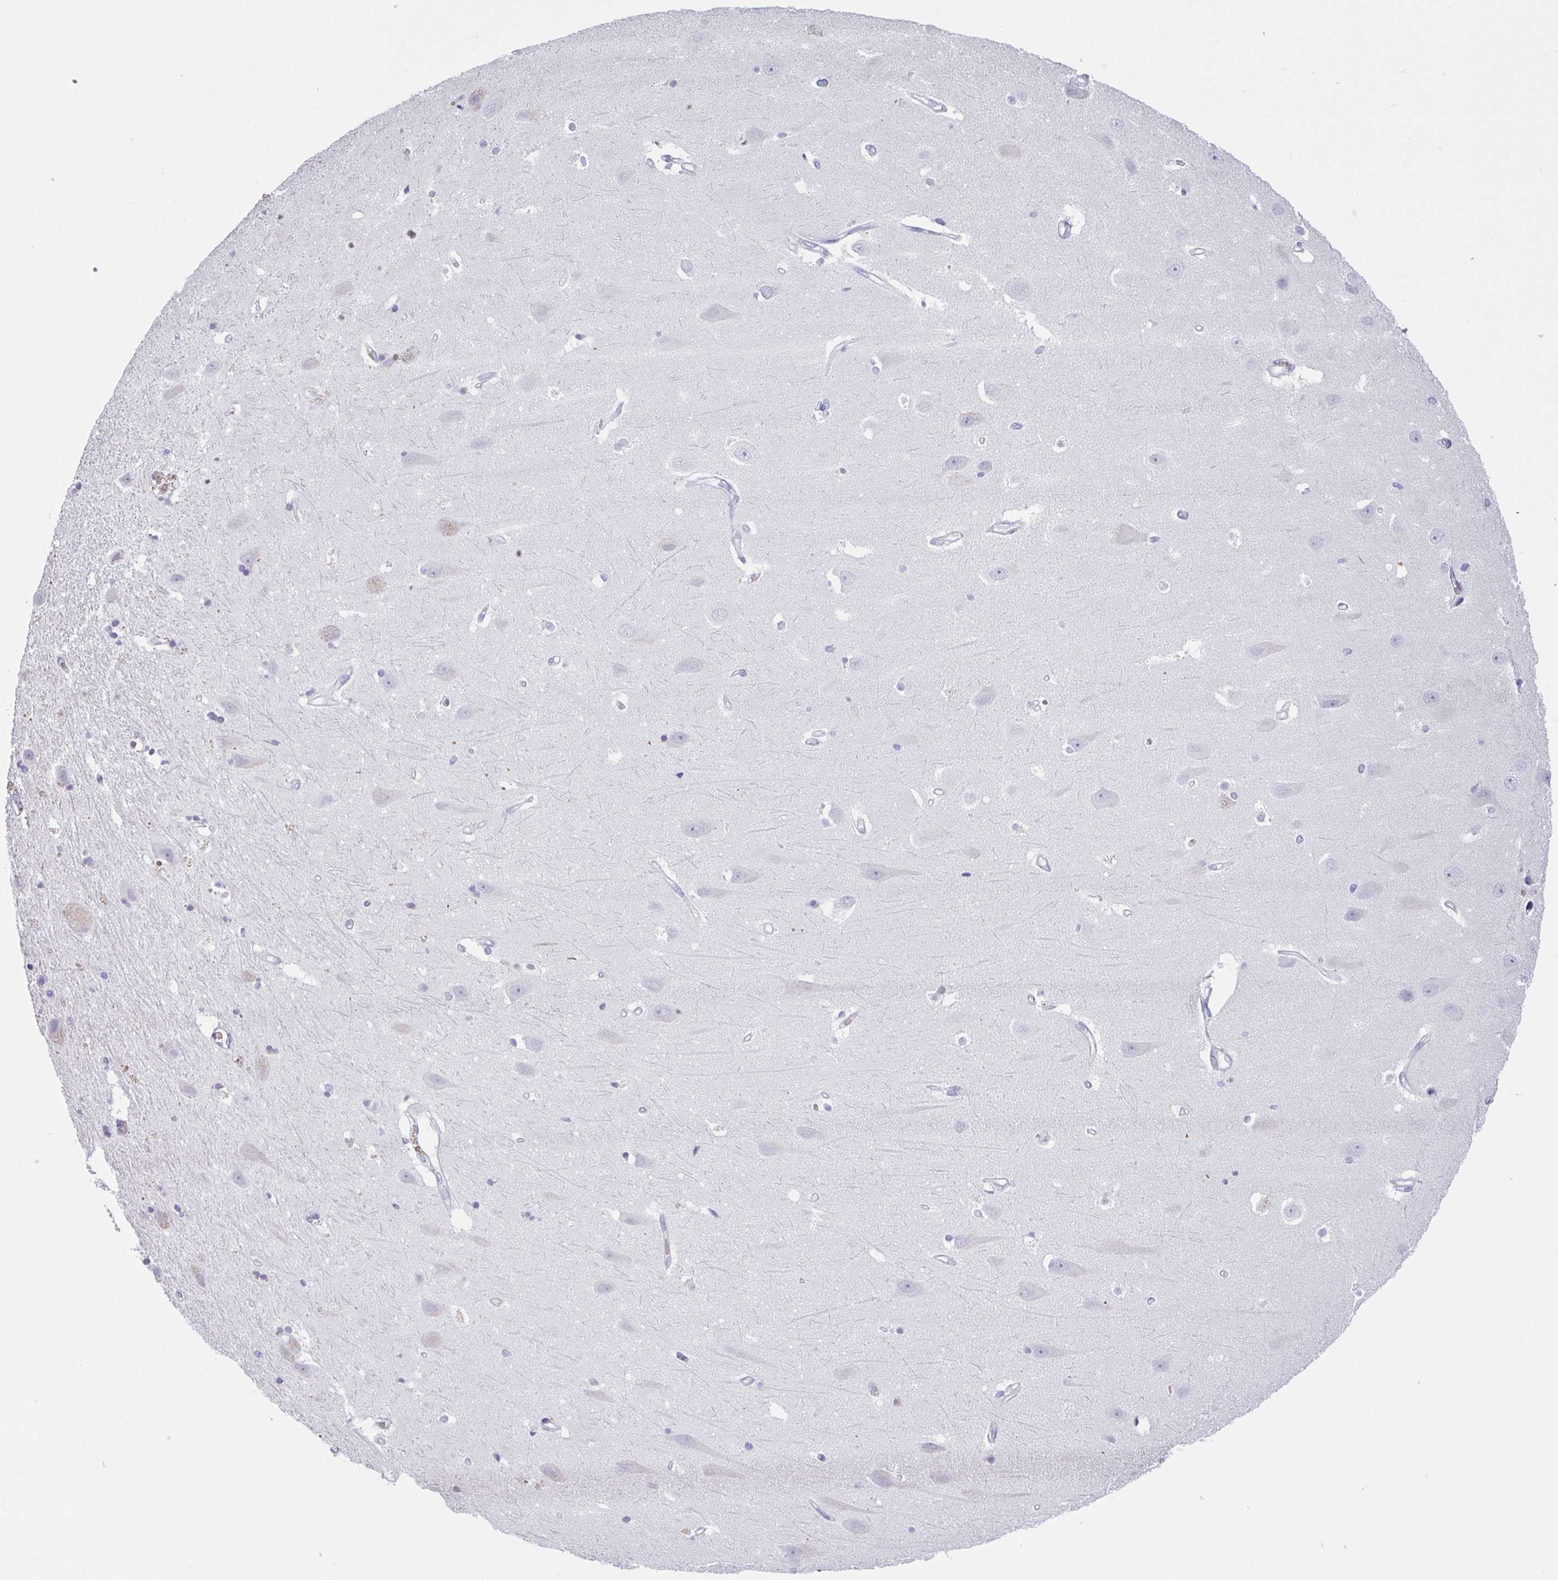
{"staining": {"intensity": "negative", "quantity": "none", "location": "none"}, "tissue": "hippocampus", "cell_type": "Glial cells", "image_type": "normal", "snomed": [{"axis": "morphology", "description": "Normal tissue, NOS"}, {"axis": "topography", "description": "Hippocampus"}], "caption": "High magnification brightfield microscopy of unremarkable hippocampus stained with DAB (brown) and counterstained with hematoxylin (blue): glial cells show no significant staining.", "gene": "RHAG", "patient": {"sex": "male", "age": 63}}